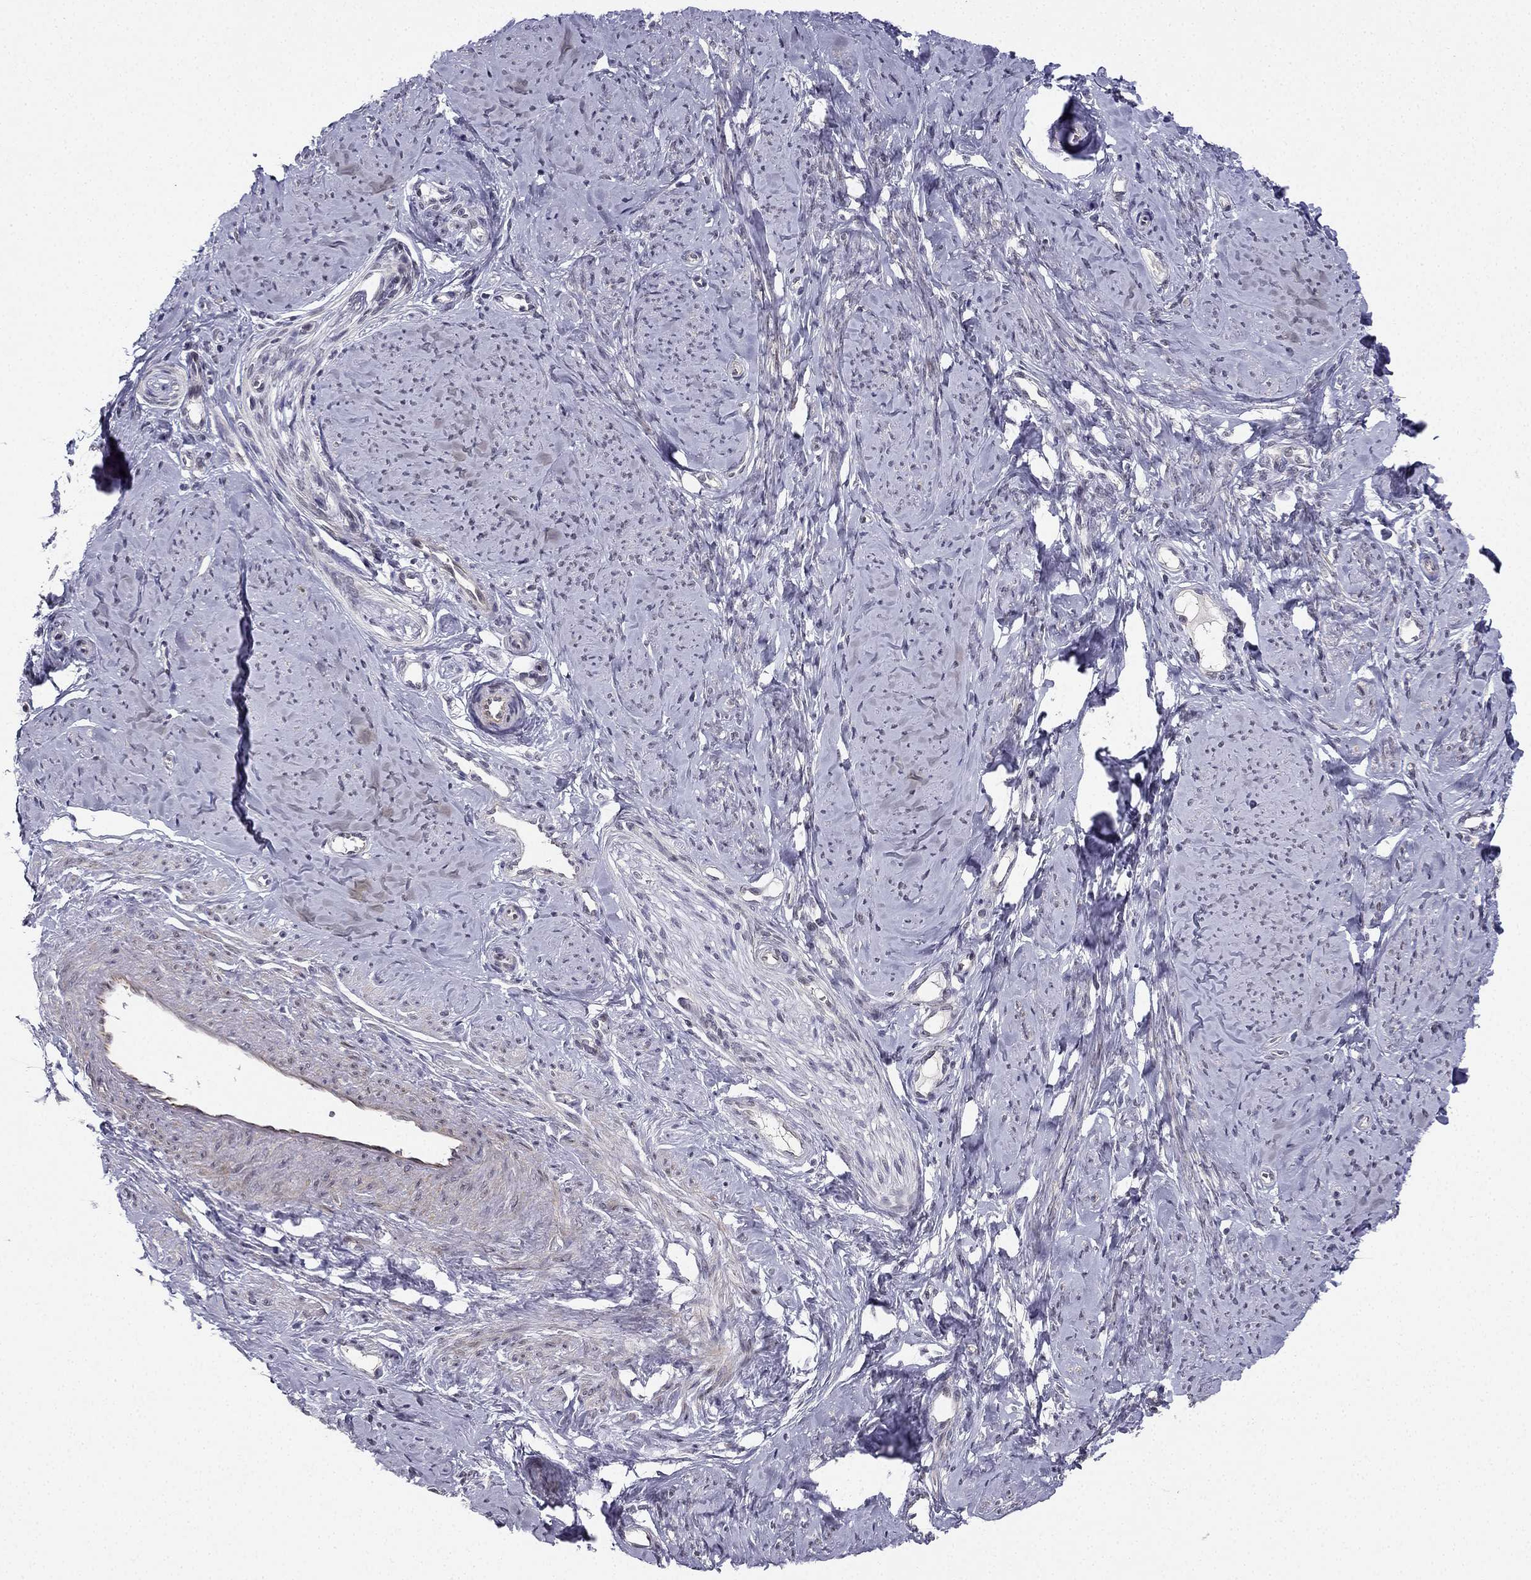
{"staining": {"intensity": "moderate", "quantity": "25%-75%", "location": "cytoplasmic/membranous"}, "tissue": "smooth muscle", "cell_type": "Smooth muscle cells", "image_type": "normal", "snomed": [{"axis": "morphology", "description": "Normal tissue, NOS"}, {"axis": "topography", "description": "Smooth muscle"}], "caption": "Protein expression analysis of unremarkable human smooth muscle reveals moderate cytoplasmic/membranous staining in about 25%-75% of smooth muscle cells. The staining is performed using DAB (3,3'-diaminobenzidine) brown chromogen to label protein expression. The nuclei are counter-stained blue using hematoxylin.", "gene": "CHST8", "patient": {"sex": "female", "age": 48}}